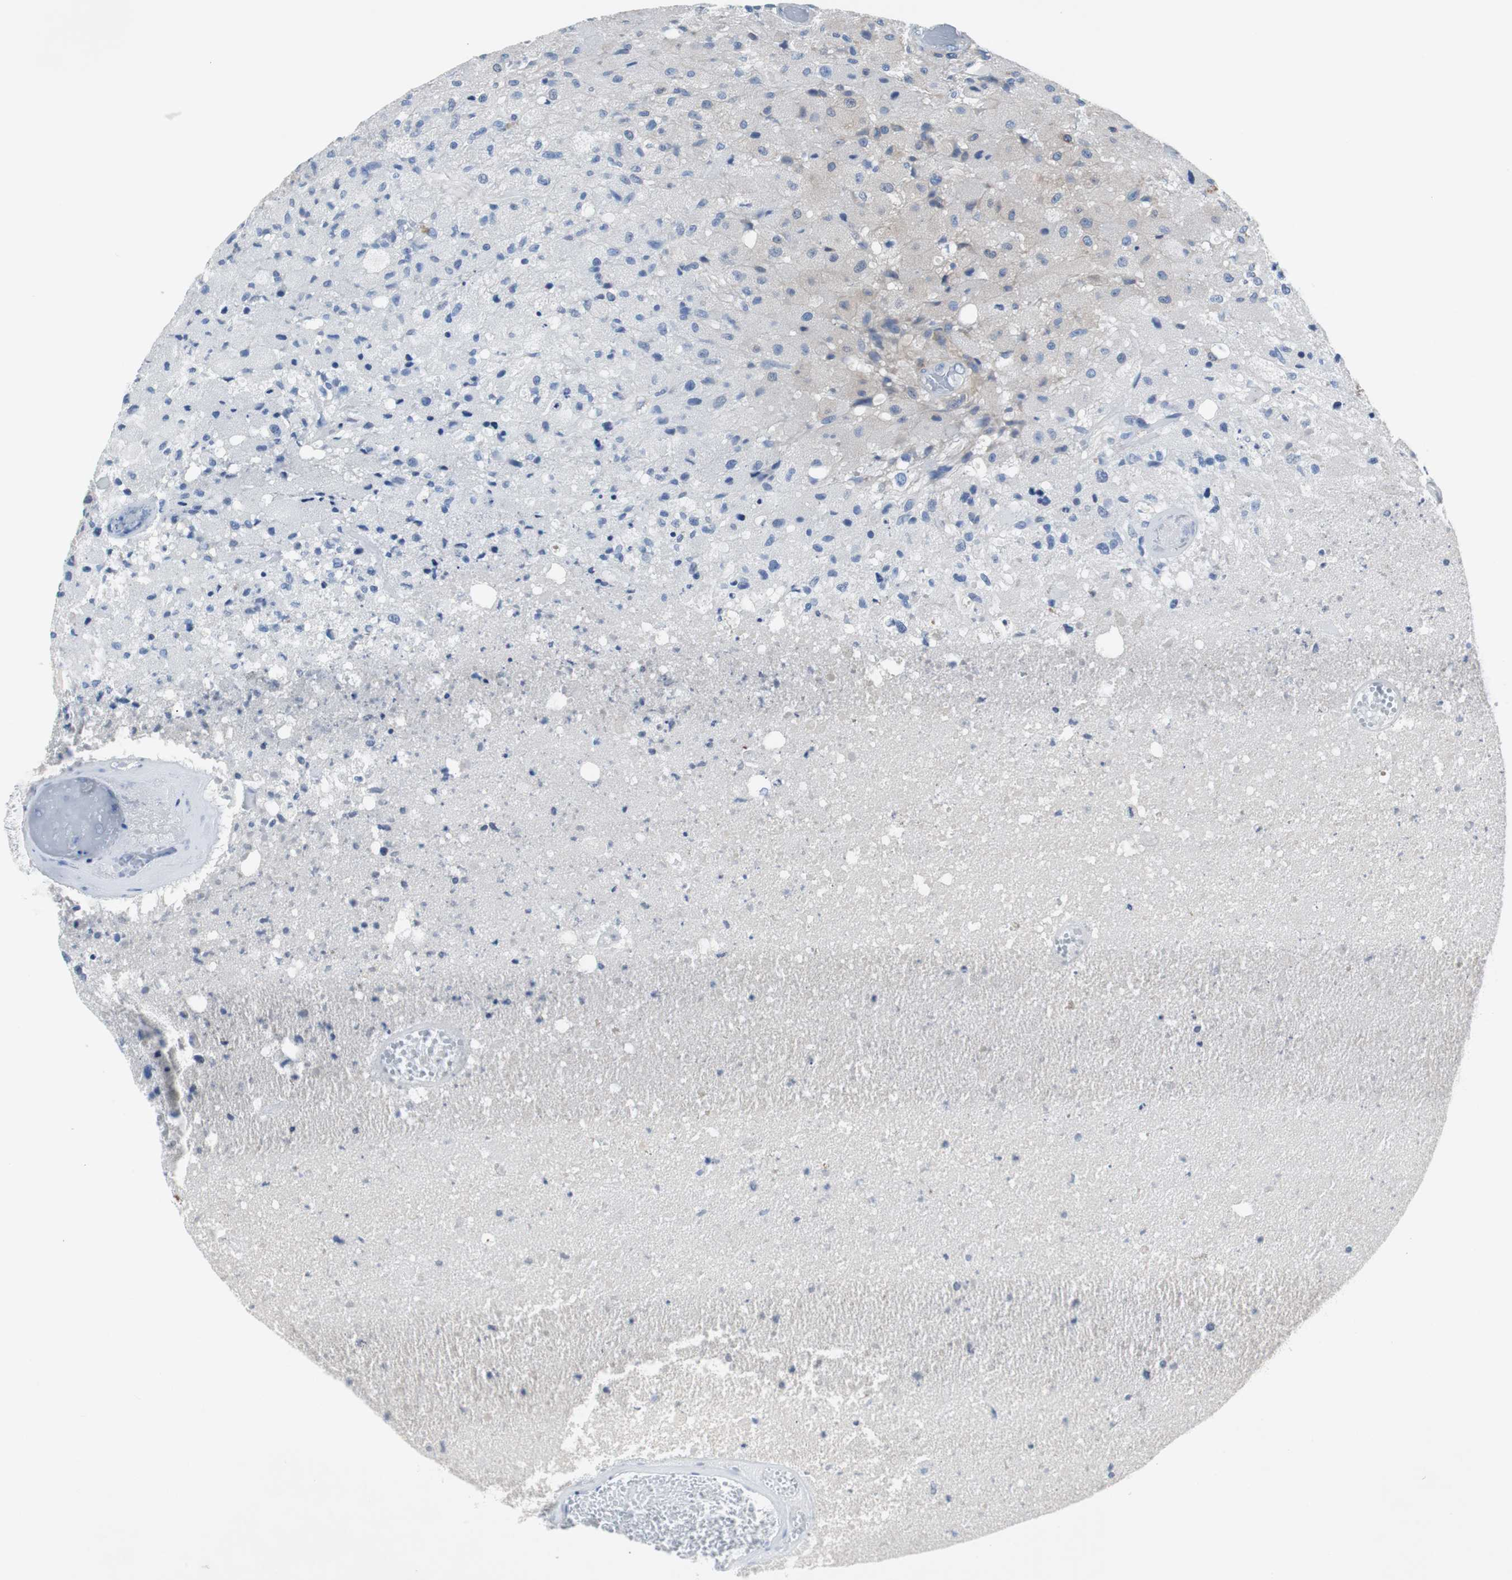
{"staining": {"intensity": "negative", "quantity": "none", "location": "none"}, "tissue": "glioma", "cell_type": "Tumor cells", "image_type": "cancer", "snomed": [{"axis": "morphology", "description": "Normal tissue, NOS"}, {"axis": "morphology", "description": "Glioma, malignant, High grade"}, {"axis": "topography", "description": "Cerebral cortex"}], "caption": "This is an immunohistochemistry histopathology image of glioma. There is no expression in tumor cells.", "gene": "EEF2K", "patient": {"sex": "male", "age": 77}}